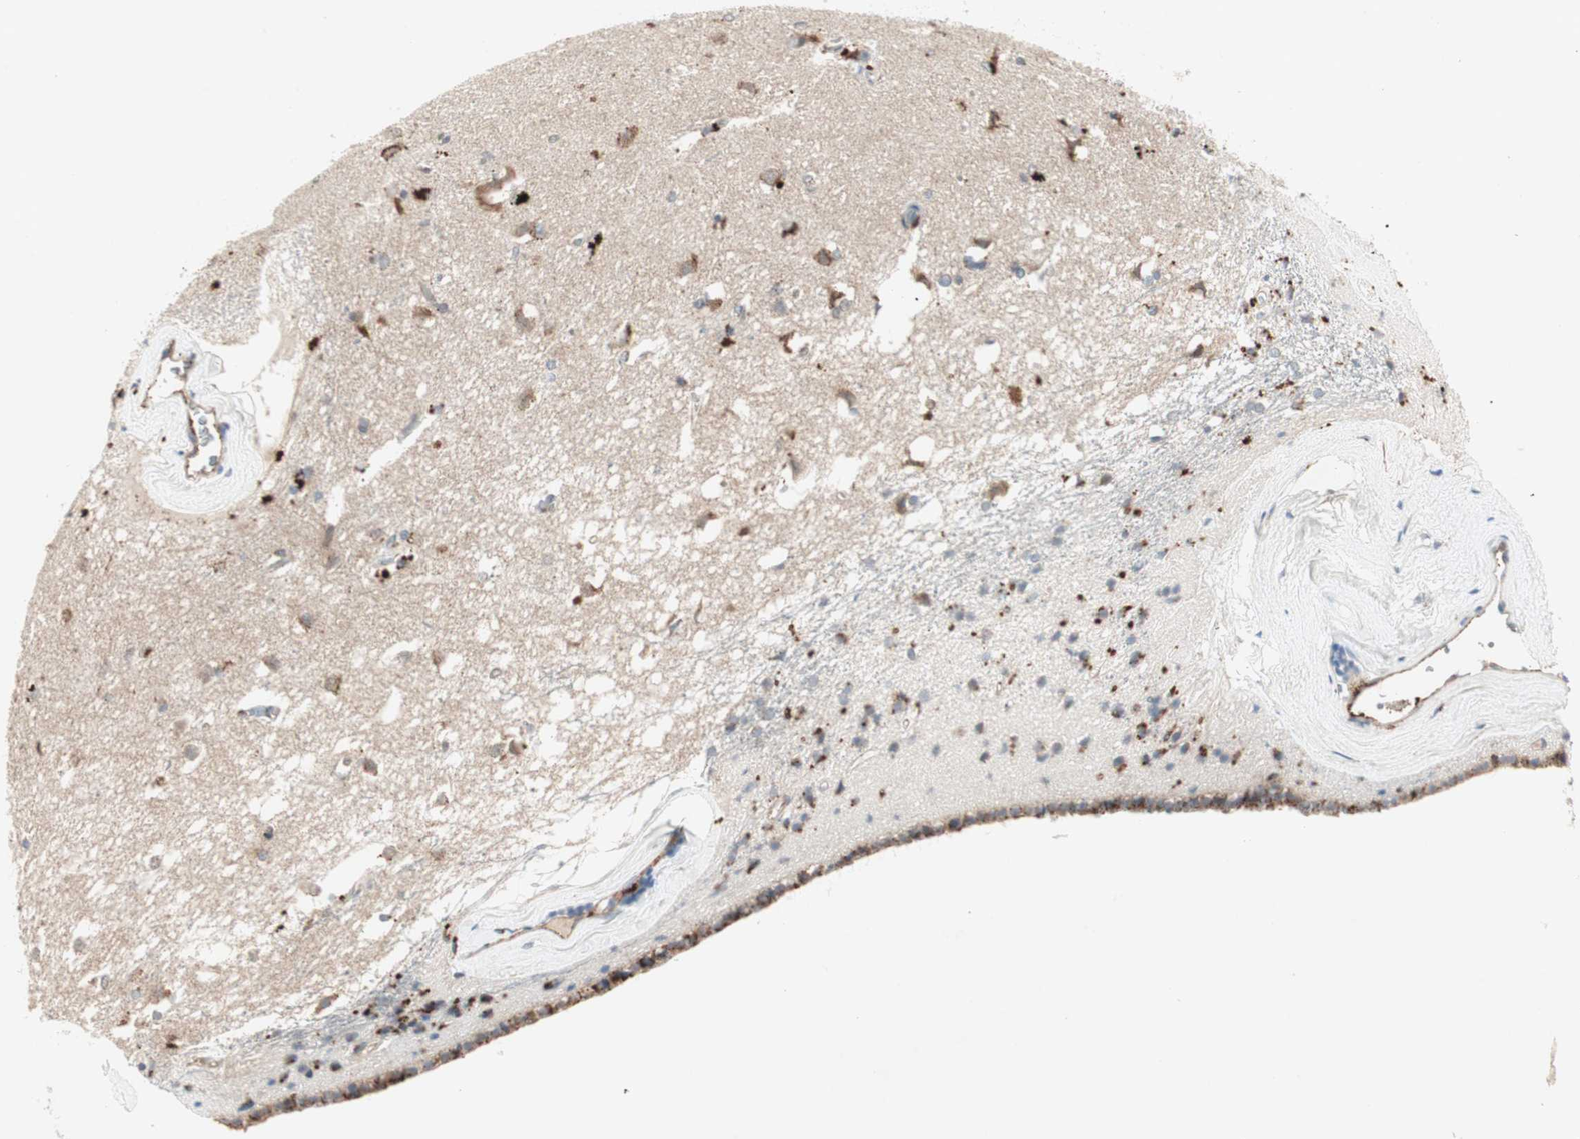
{"staining": {"intensity": "strong", "quantity": "25%-75%", "location": "cytoplasmic/membranous"}, "tissue": "caudate", "cell_type": "Glial cells", "image_type": "normal", "snomed": [{"axis": "morphology", "description": "Normal tissue, NOS"}, {"axis": "topography", "description": "Lateral ventricle wall"}], "caption": "Immunohistochemical staining of normal caudate demonstrates strong cytoplasmic/membranous protein staining in approximately 25%-75% of glial cells. (DAB (3,3'-diaminobenzidine) IHC with brightfield microscopy, high magnification).", "gene": "FGFR4", "patient": {"sex": "female", "age": 19}}